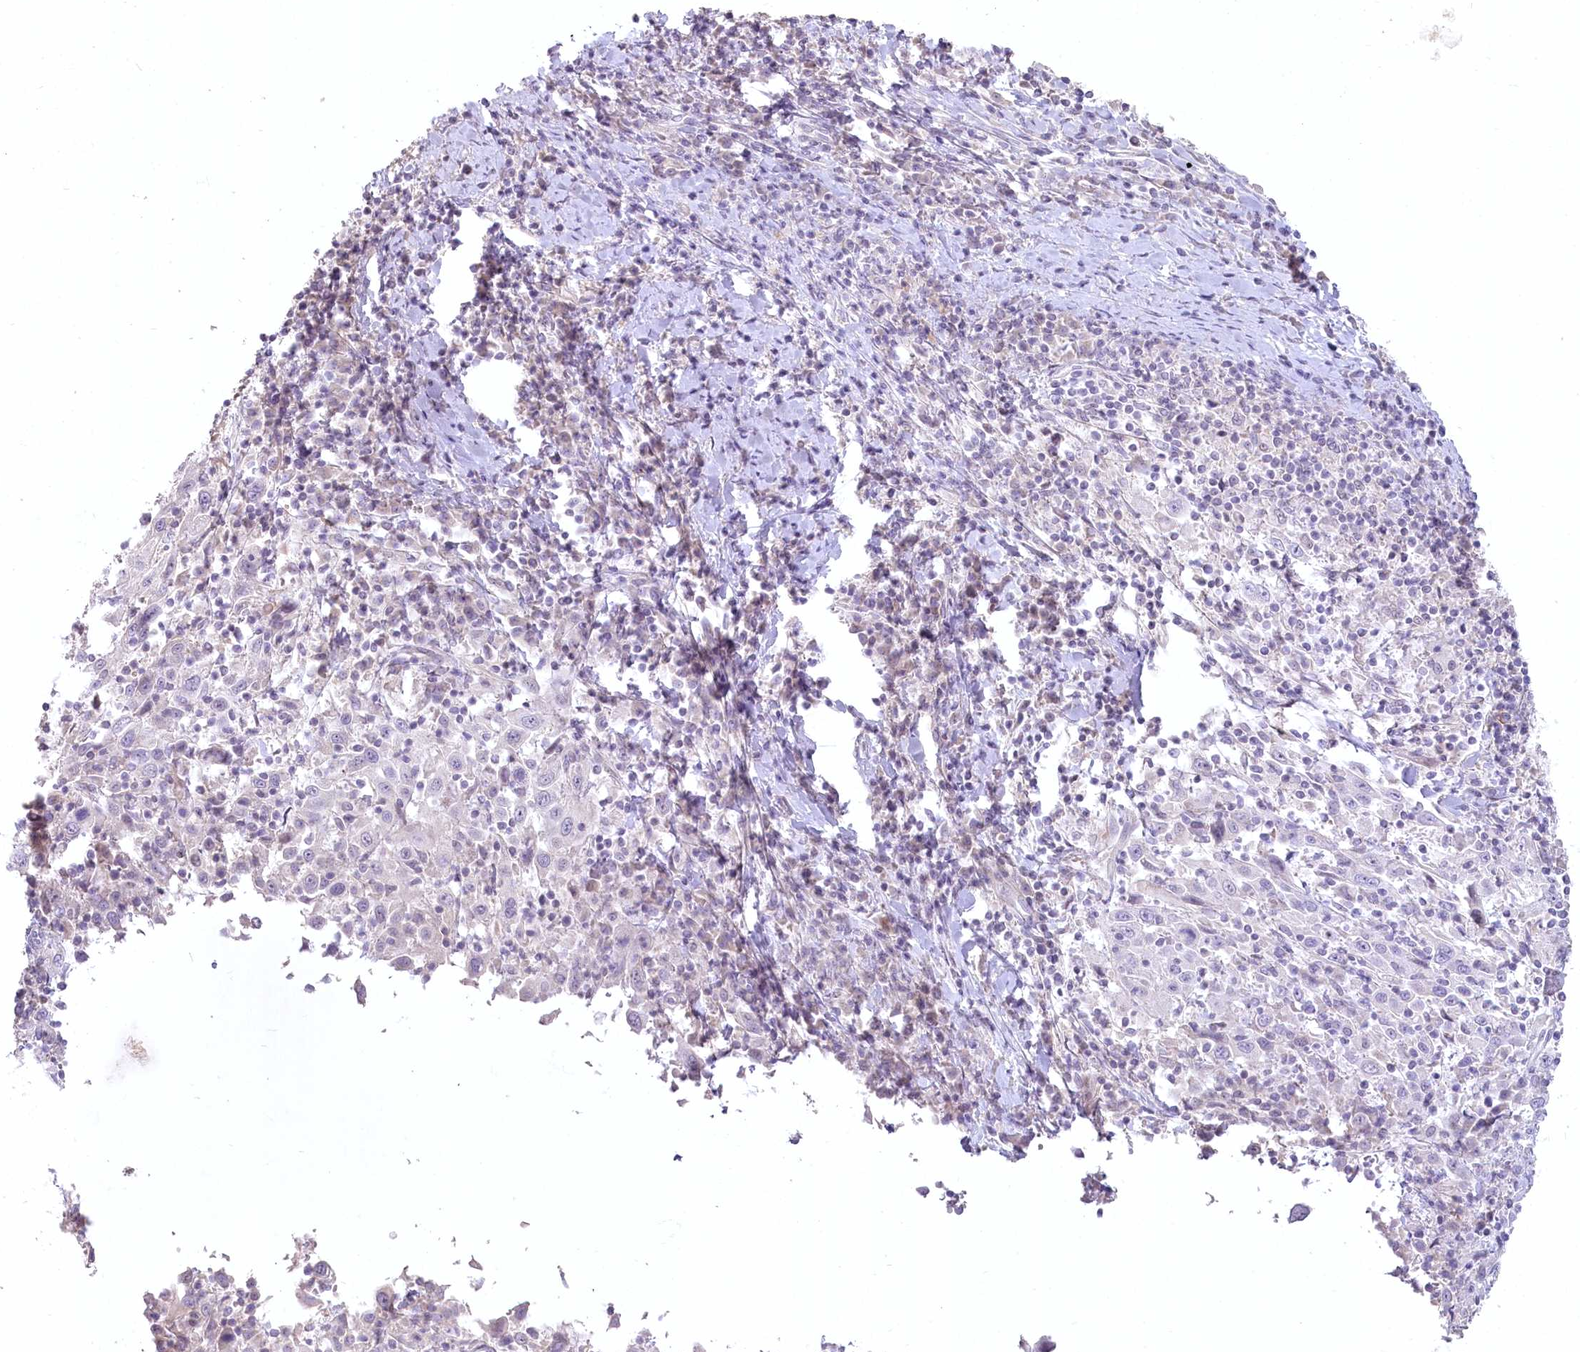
{"staining": {"intensity": "negative", "quantity": "none", "location": "none"}, "tissue": "cervical cancer", "cell_type": "Tumor cells", "image_type": "cancer", "snomed": [{"axis": "morphology", "description": "Squamous cell carcinoma, NOS"}, {"axis": "topography", "description": "Cervix"}], "caption": "DAB immunohistochemical staining of cervical cancer (squamous cell carcinoma) shows no significant staining in tumor cells.", "gene": "USP11", "patient": {"sex": "female", "age": 46}}